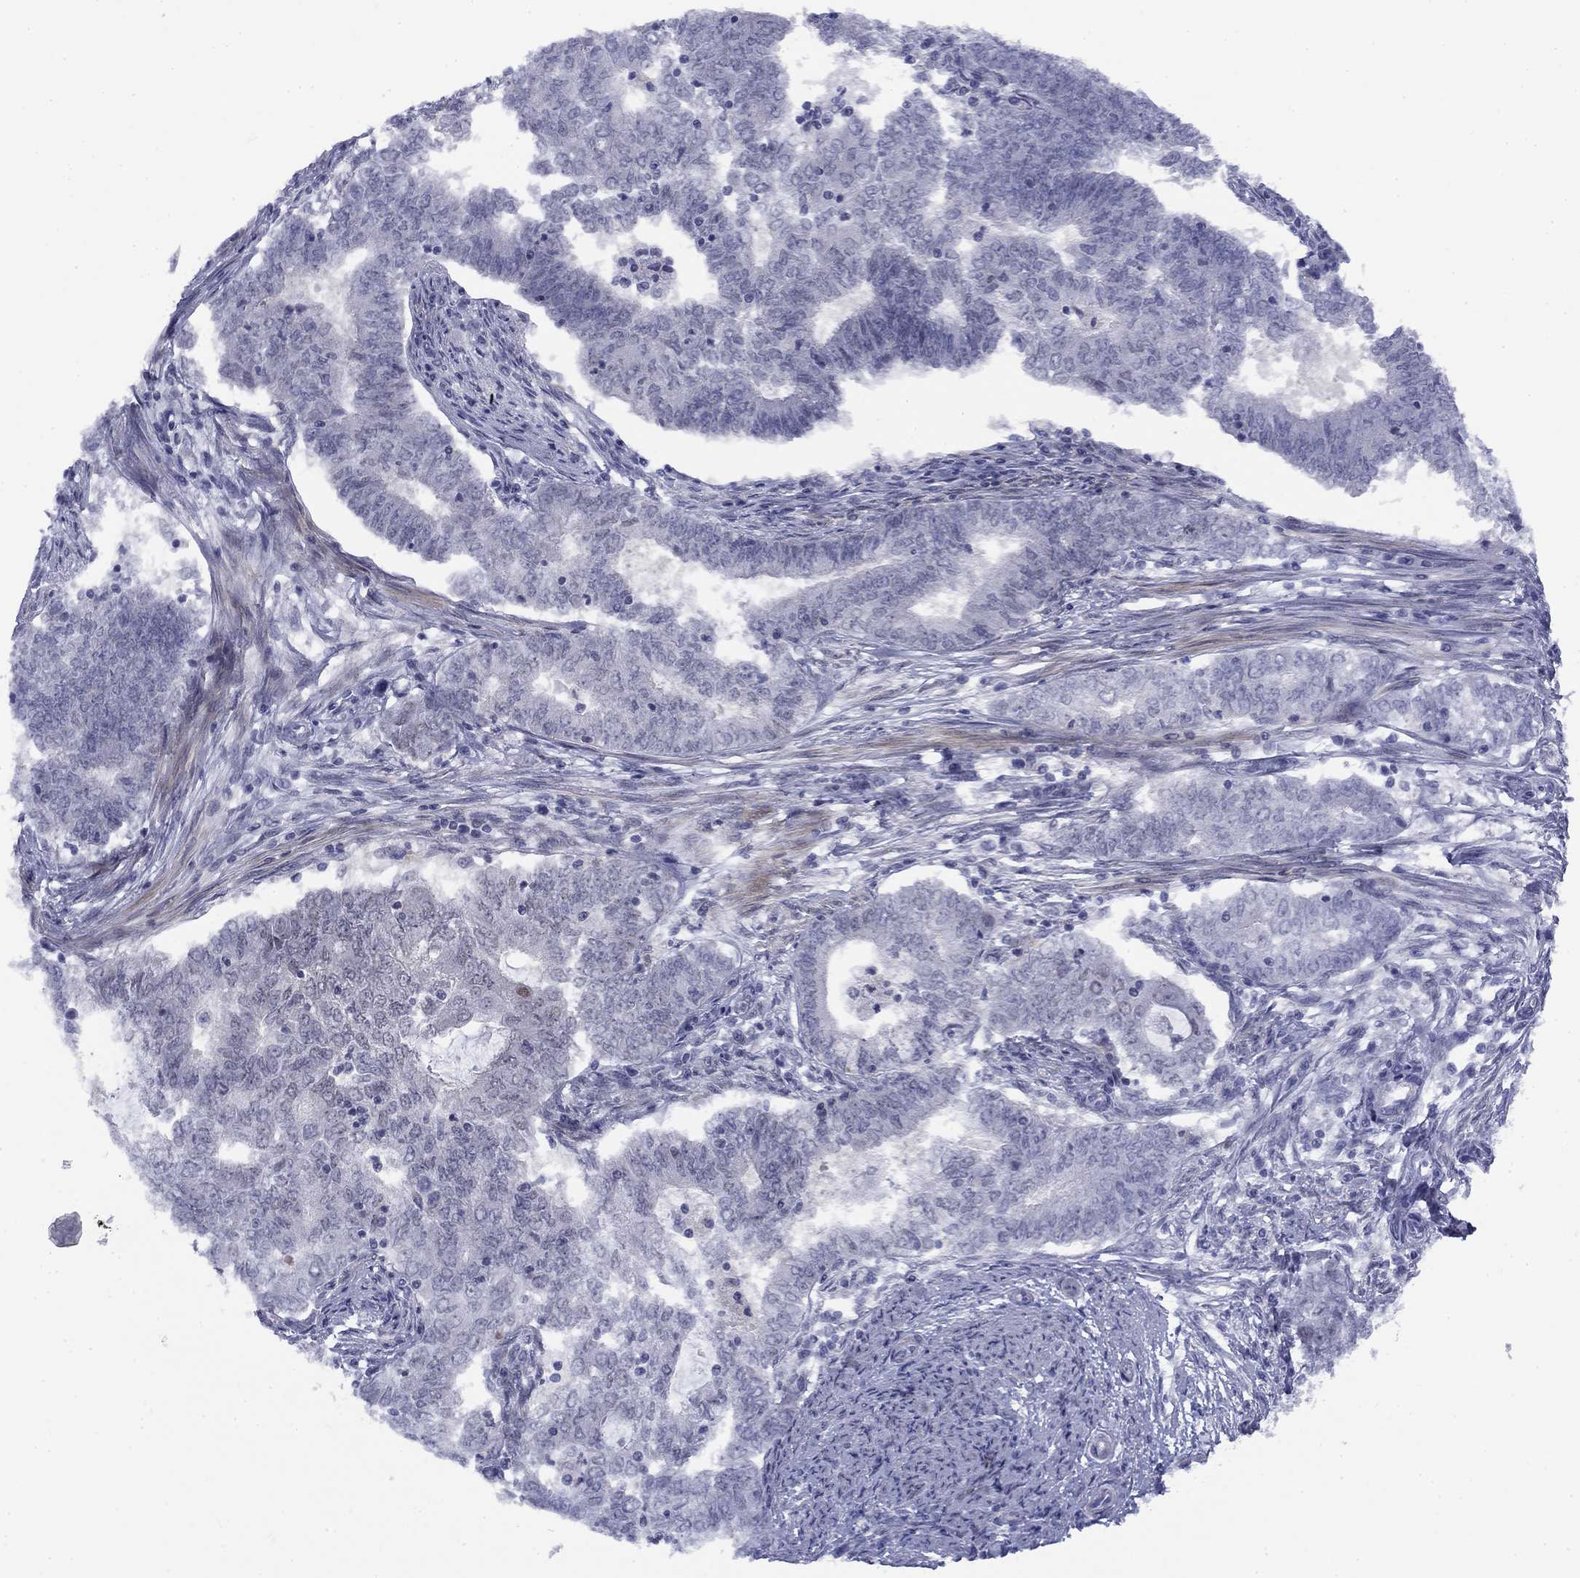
{"staining": {"intensity": "negative", "quantity": "none", "location": "none"}, "tissue": "endometrial cancer", "cell_type": "Tumor cells", "image_type": "cancer", "snomed": [{"axis": "morphology", "description": "Adenocarcinoma, NOS"}, {"axis": "topography", "description": "Endometrium"}], "caption": "The photomicrograph displays no staining of tumor cells in endometrial adenocarcinoma.", "gene": "TIGD4", "patient": {"sex": "female", "age": 62}}